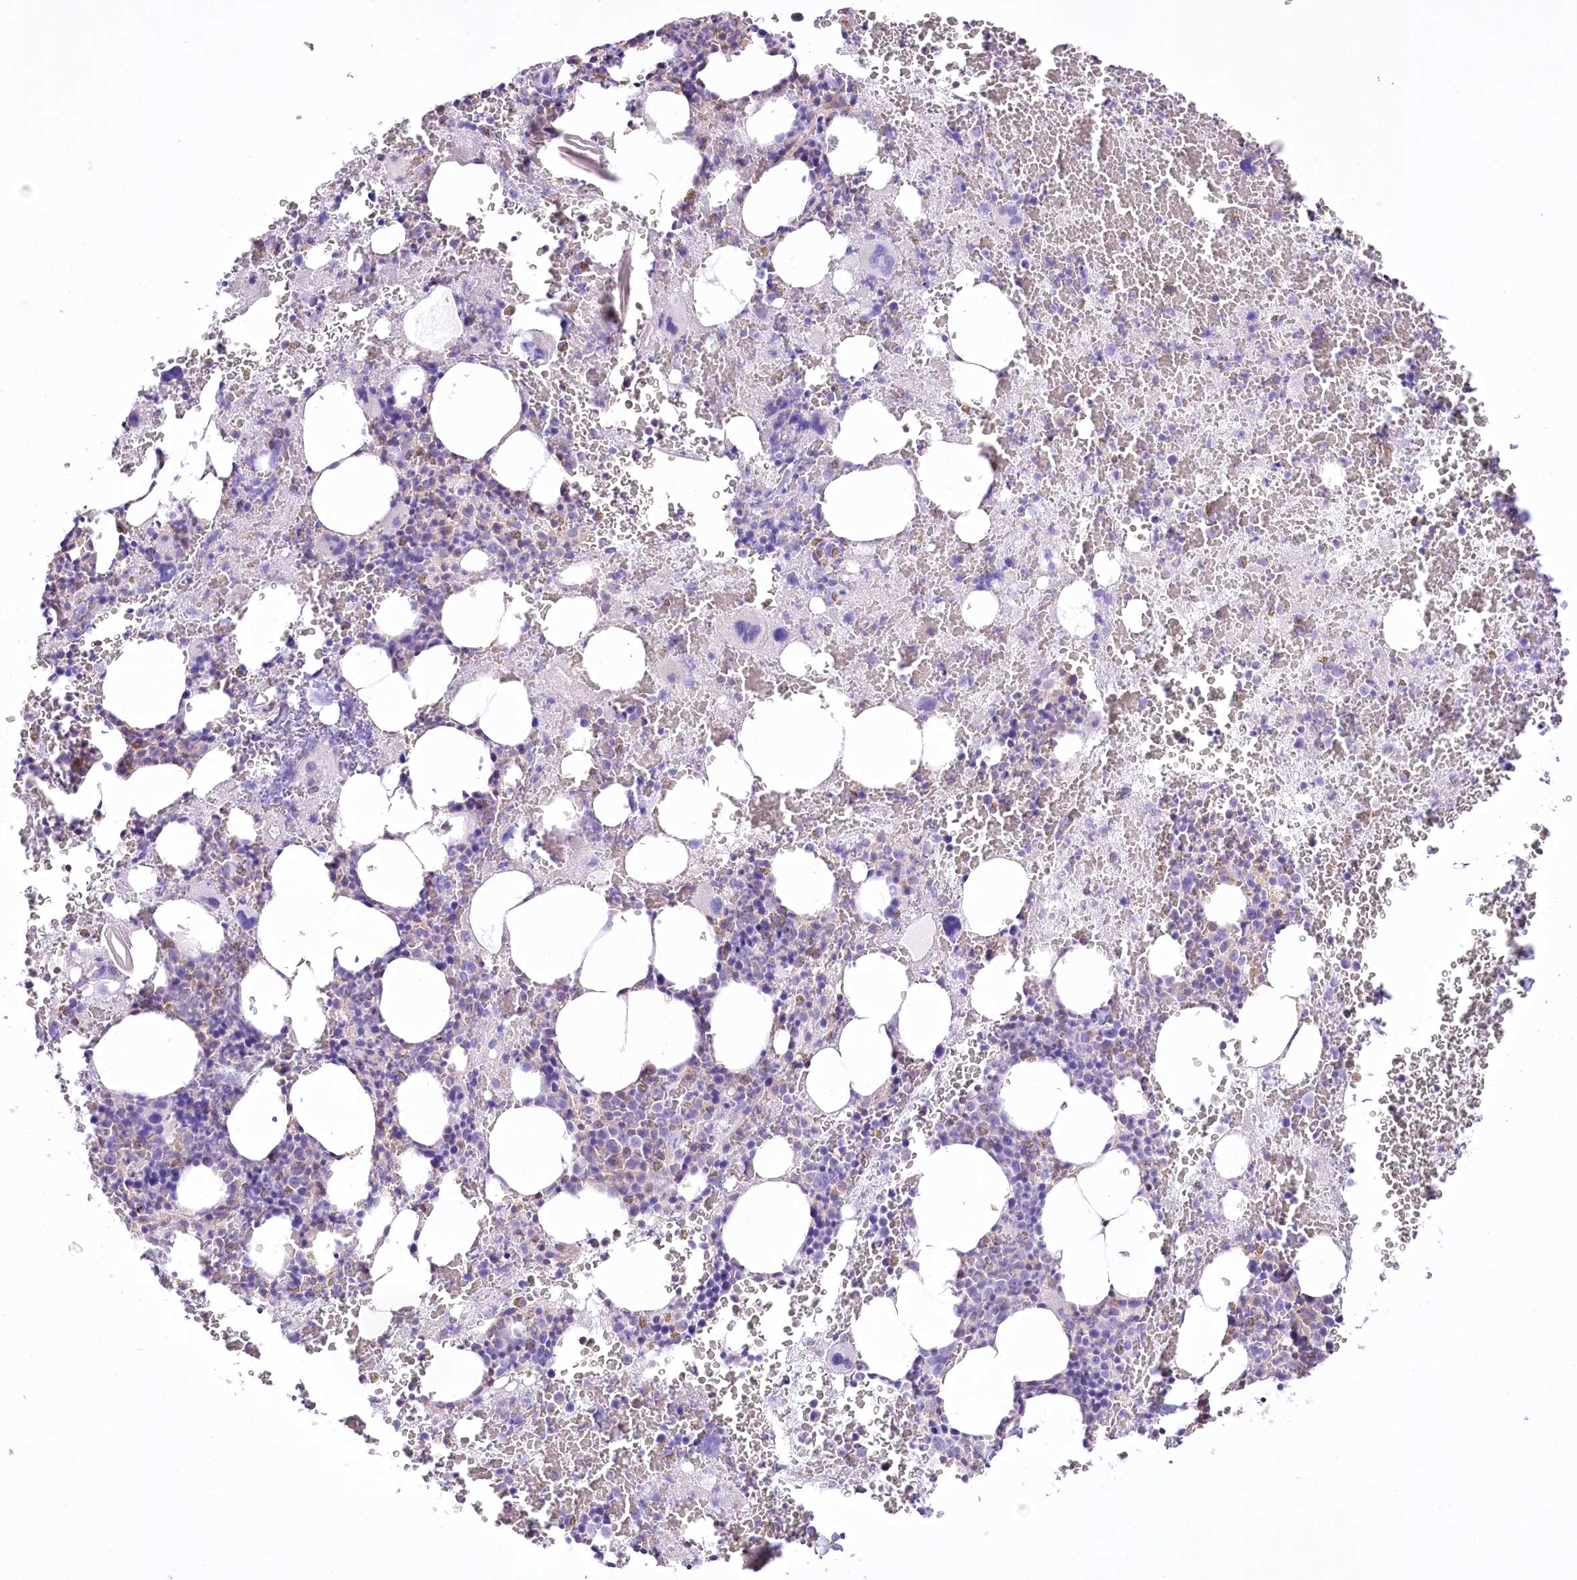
{"staining": {"intensity": "negative", "quantity": "none", "location": "none"}, "tissue": "bone marrow", "cell_type": "Hematopoietic cells", "image_type": "normal", "snomed": [{"axis": "morphology", "description": "Normal tissue, NOS"}, {"axis": "topography", "description": "Bone marrow"}], "caption": "Image shows no significant protein positivity in hematopoietic cells of benign bone marrow. (DAB immunohistochemistry (IHC), high magnification).", "gene": "FAM216A", "patient": {"sex": "male", "age": 36}}